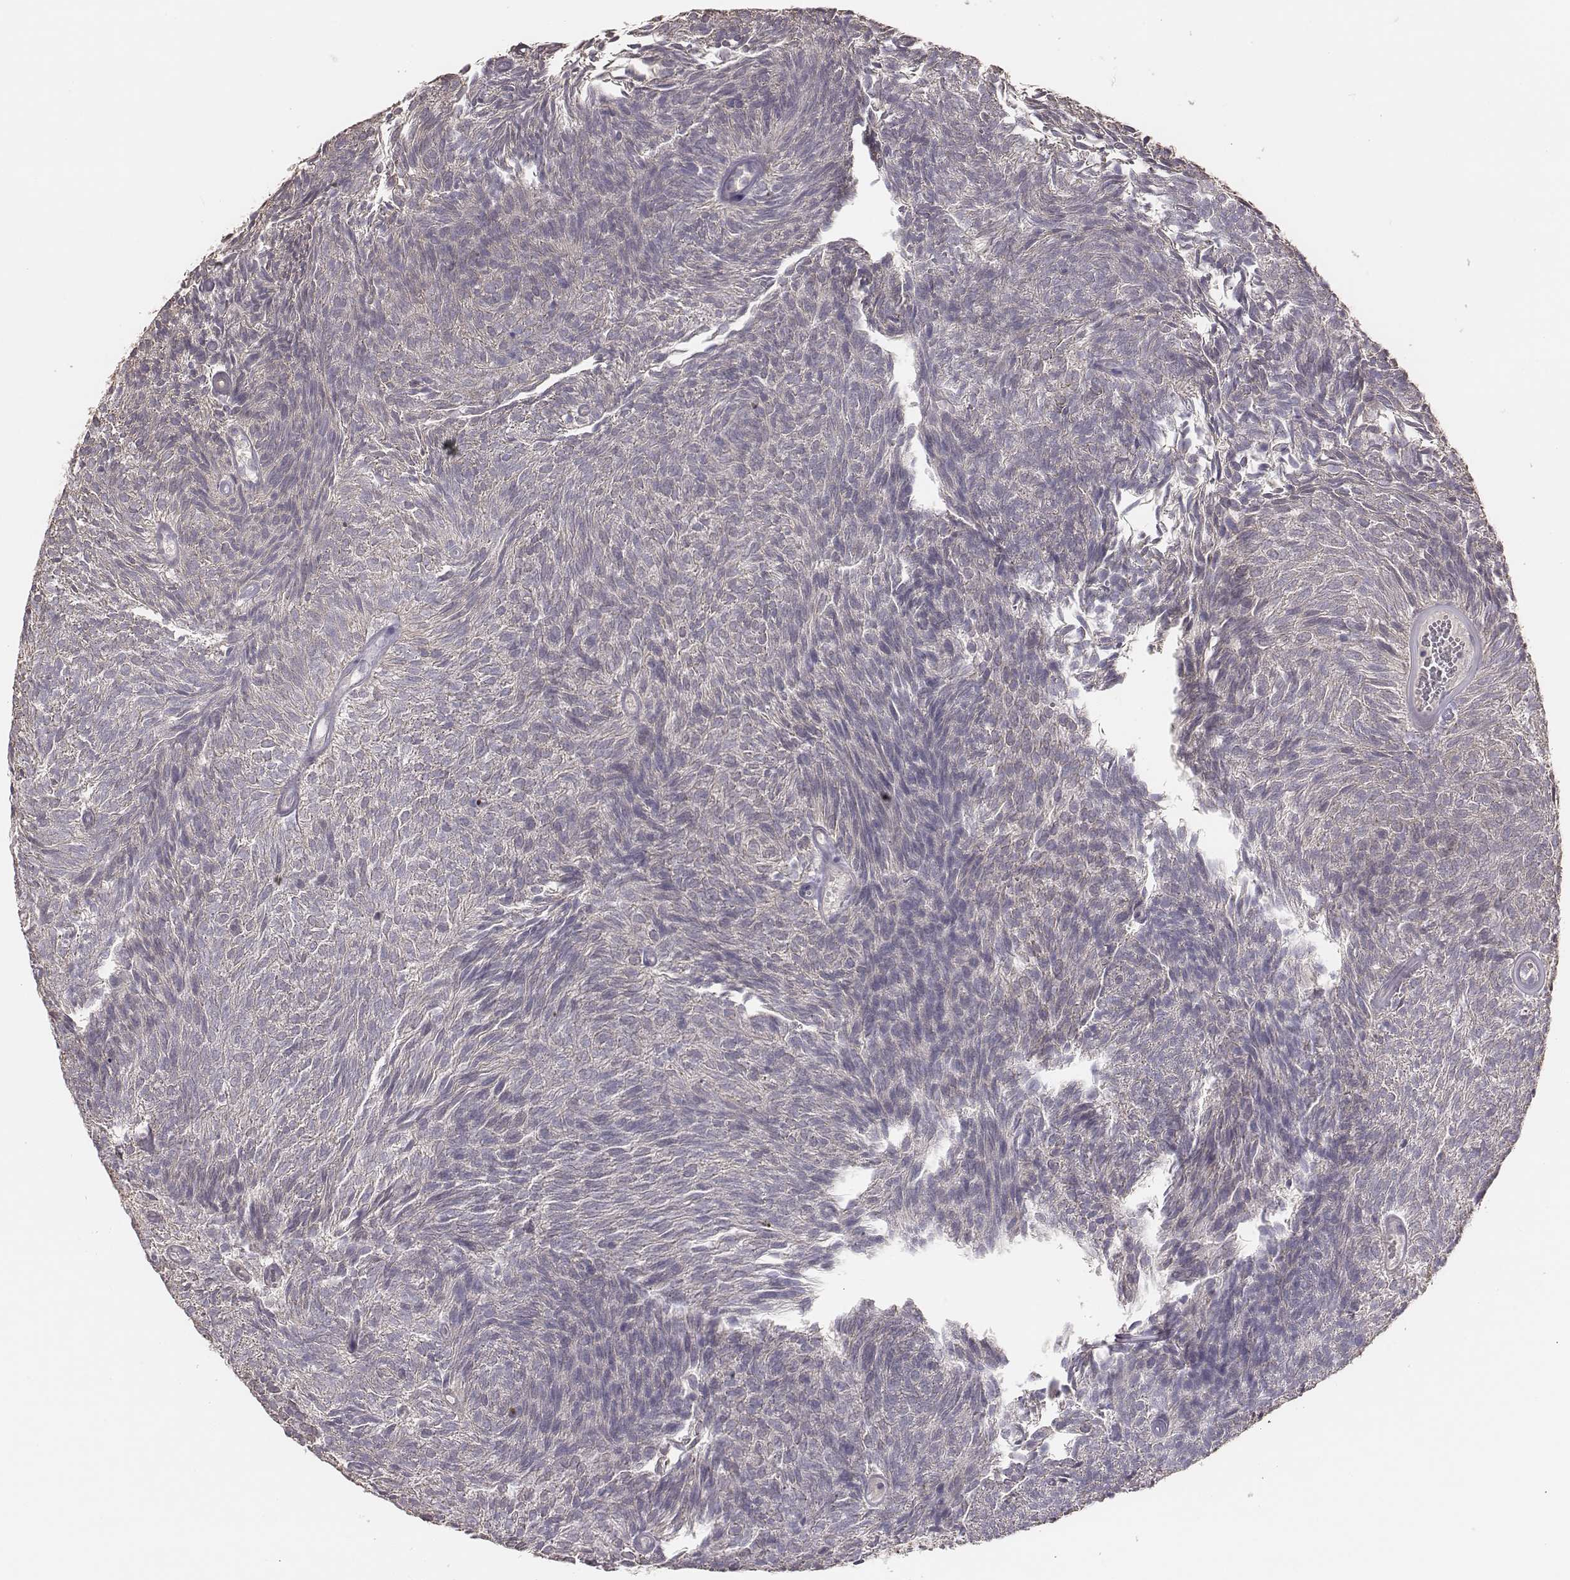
{"staining": {"intensity": "negative", "quantity": "none", "location": "none"}, "tissue": "urothelial cancer", "cell_type": "Tumor cells", "image_type": "cancer", "snomed": [{"axis": "morphology", "description": "Urothelial carcinoma, Low grade"}, {"axis": "topography", "description": "Urinary bladder"}], "caption": "Immunohistochemistry (IHC) of human urothelial cancer reveals no staining in tumor cells.", "gene": "HAVCR1", "patient": {"sex": "male", "age": 77}}